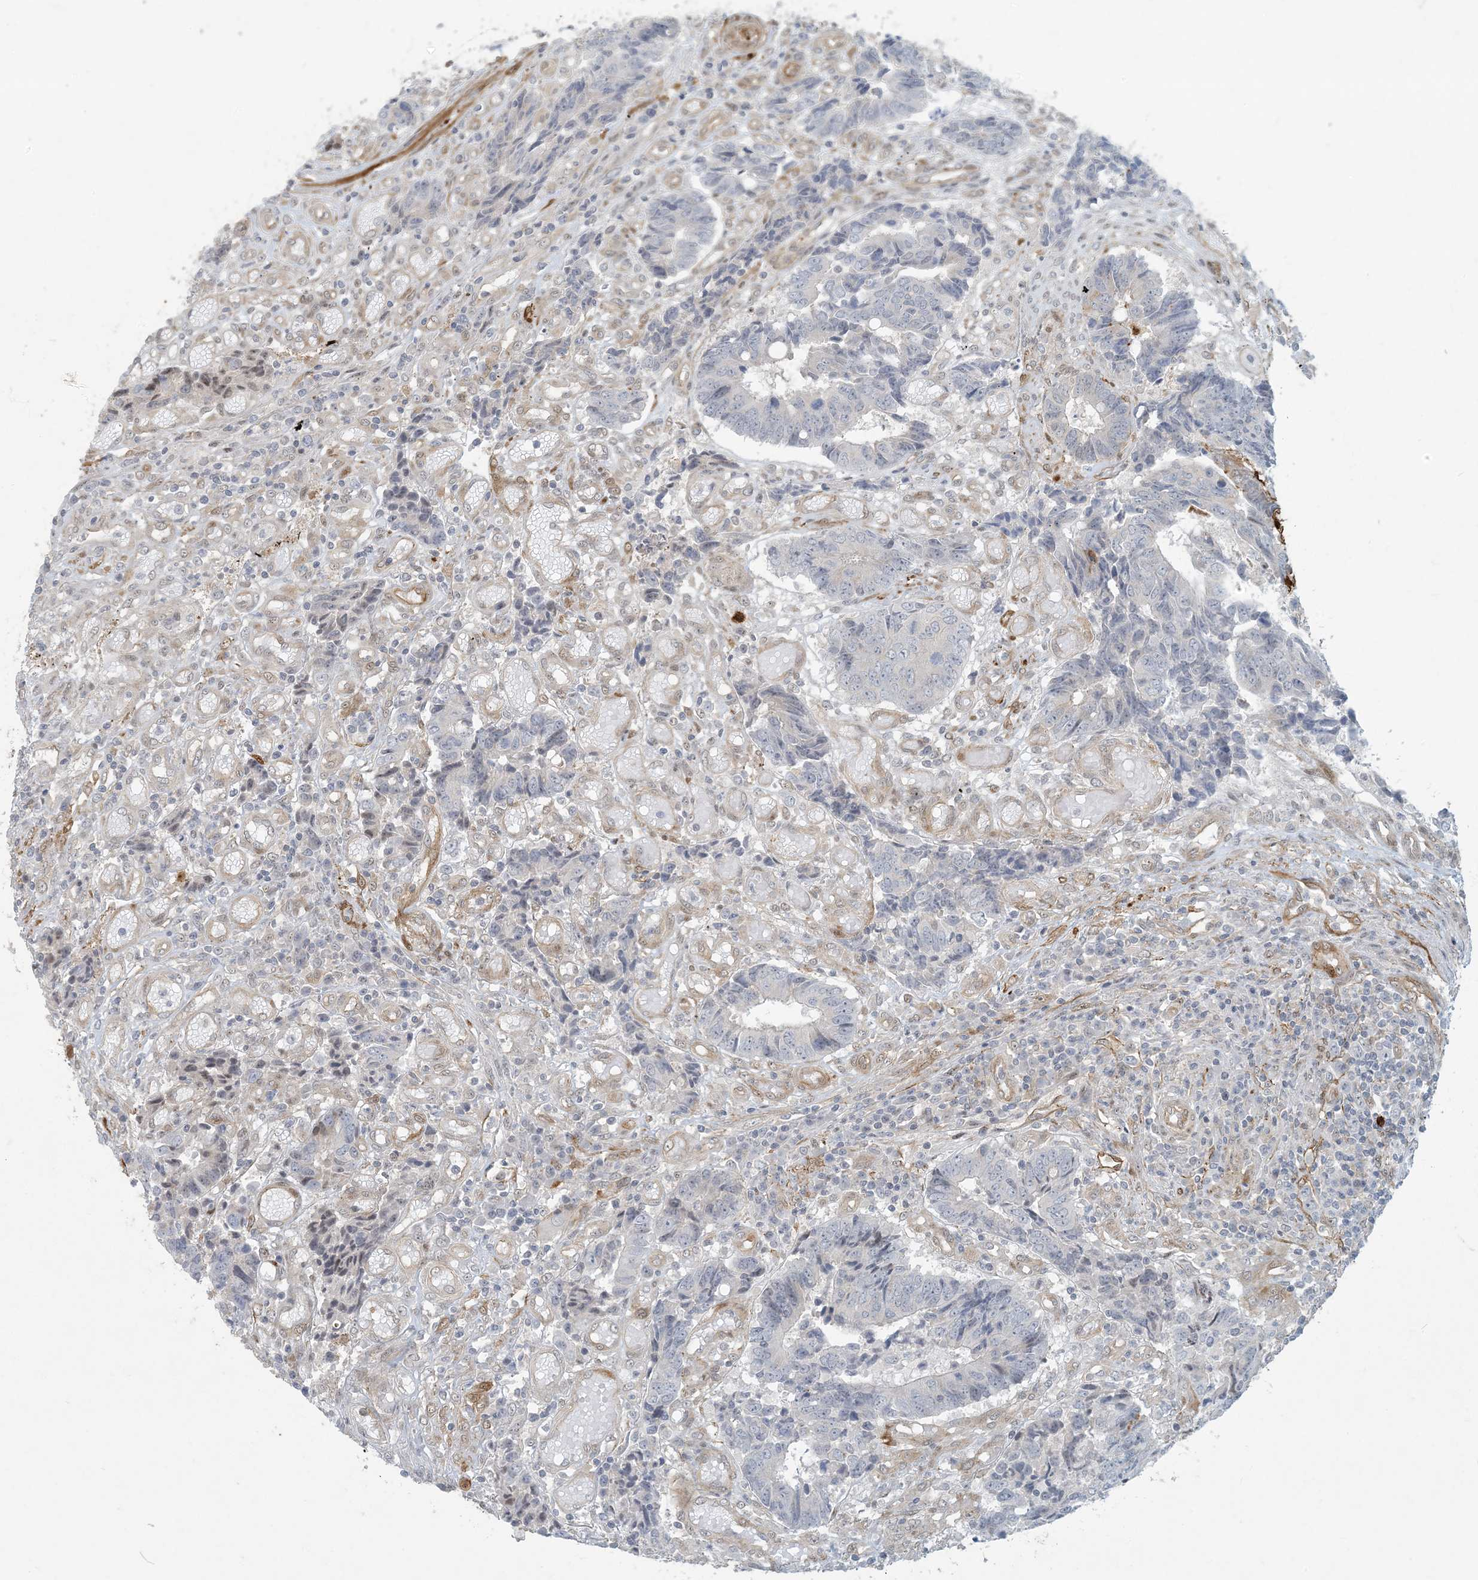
{"staining": {"intensity": "negative", "quantity": "none", "location": "none"}, "tissue": "colorectal cancer", "cell_type": "Tumor cells", "image_type": "cancer", "snomed": [{"axis": "morphology", "description": "Adenocarcinoma, NOS"}, {"axis": "topography", "description": "Rectum"}], "caption": "Tumor cells show no significant positivity in colorectal cancer.", "gene": "BCORL1", "patient": {"sex": "male", "age": 84}}